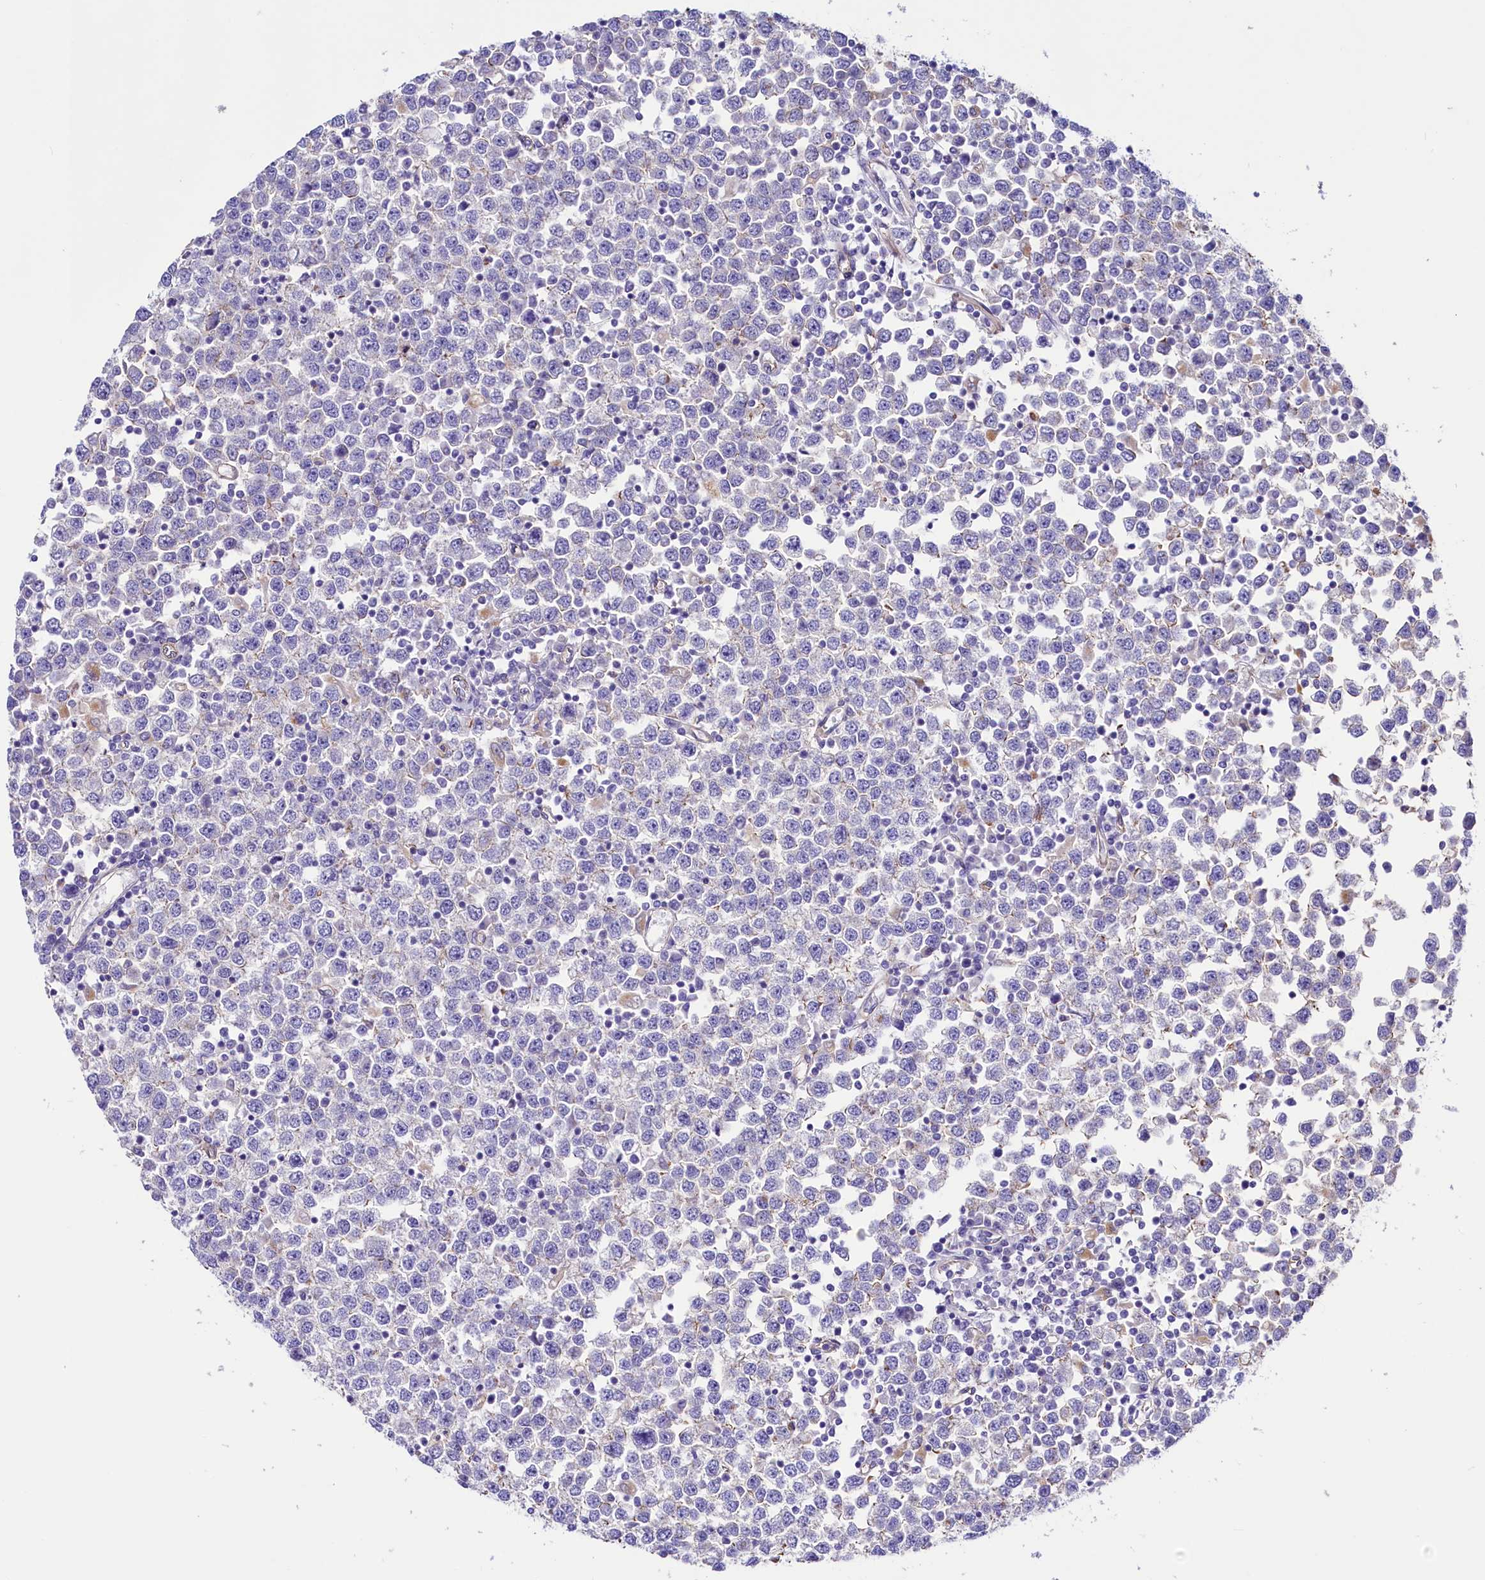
{"staining": {"intensity": "negative", "quantity": "none", "location": "none"}, "tissue": "testis cancer", "cell_type": "Tumor cells", "image_type": "cancer", "snomed": [{"axis": "morphology", "description": "Seminoma, NOS"}, {"axis": "topography", "description": "Testis"}], "caption": "Seminoma (testis) was stained to show a protein in brown. There is no significant staining in tumor cells.", "gene": "SLF1", "patient": {"sex": "male", "age": 65}}